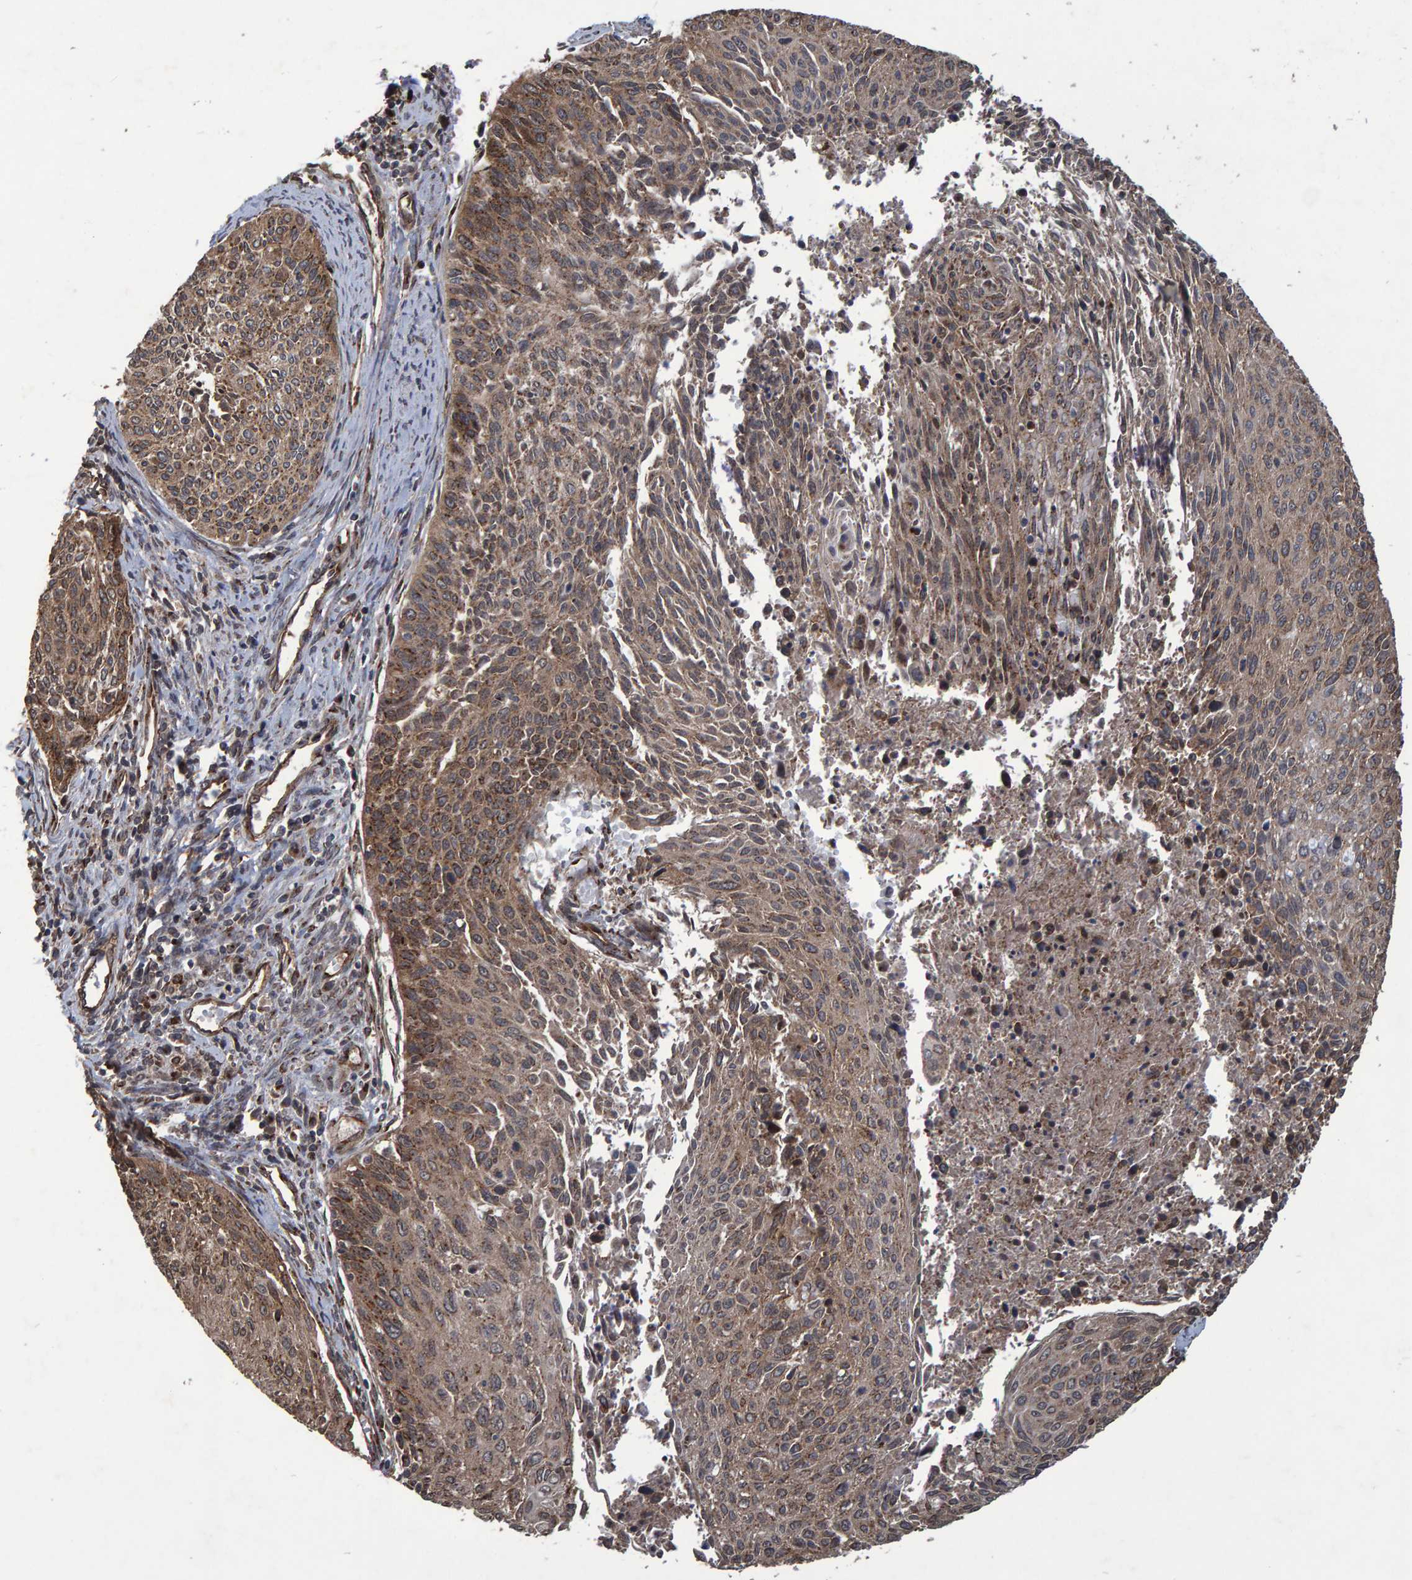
{"staining": {"intensity": "moderate", "quantity": ">75%", "location": "cytoplasmic/membranous"}, "tissue": "cervical cancer", "cell_type": "Tumor cells", "image_type": "cancer", "snomed": [{"axis": "morphology", "description": "Squamous cell carcinoma, NOS"}, {"axis": "topography", "description": "Cervix"}], "caption": "Human cervical cancer (squamous cell carcinoma) stained for a protein (brown) exhibits moderate cytoplasmic/membranous positive expression in about >75% of tumor cells.", "gene": "TRIM68", "patient": {"sex": "female", "age": 55}}